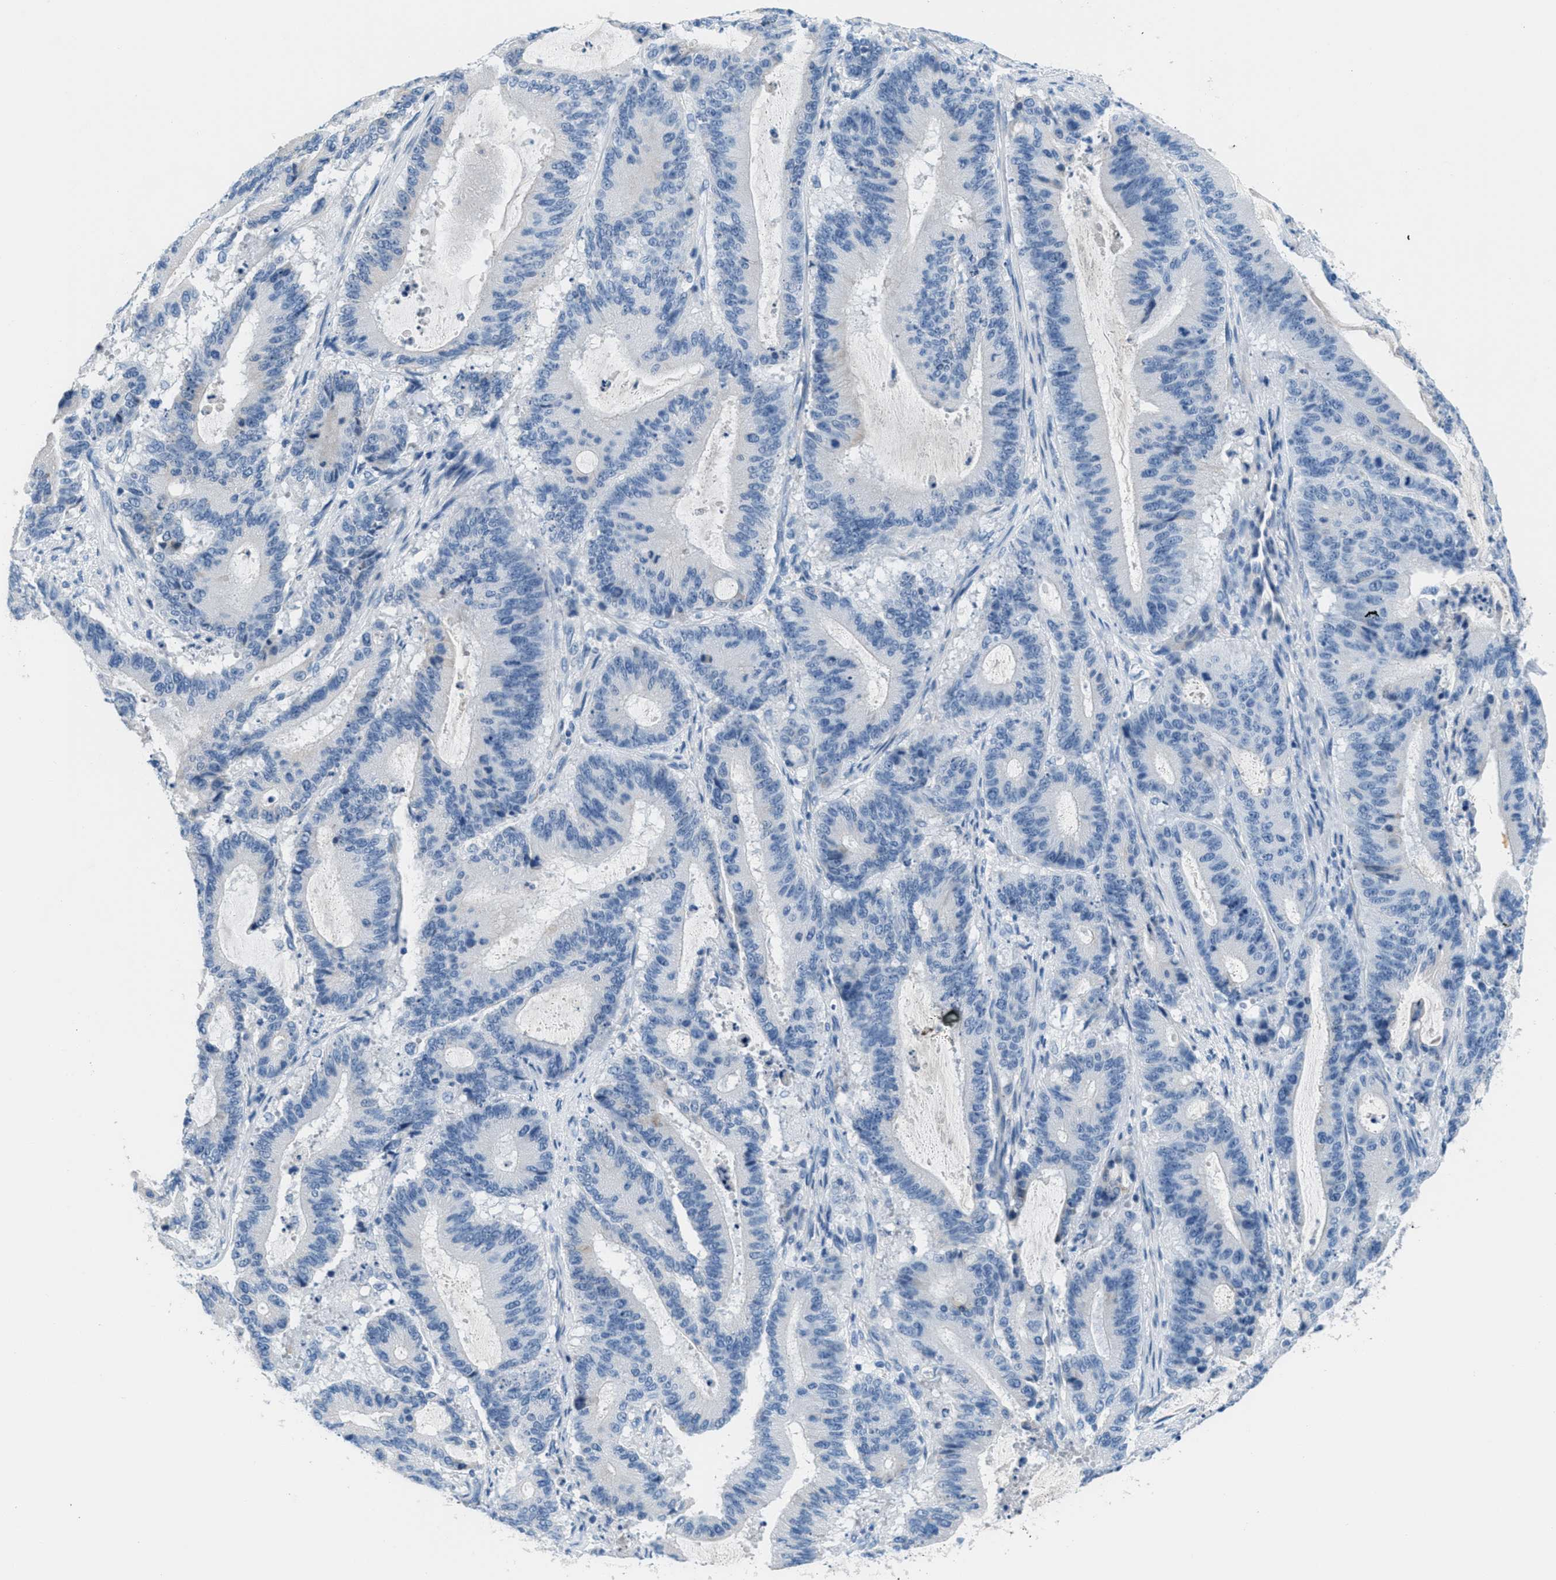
{"staining": {"intensity": "negative", "quantity": "none", "location": "none"}, "tissue": "liver cancer", "cell_type": "Tumor cells", "image_type": "cancer", "snomed": [{"axis": "morphology", "description": "Cholangiocarcinoma"}, {"axis": "topography", "description": "Liver"}], "caption": "This photomicrograph is of cholangiocarcinoma (liver) stained with immunohistochemistry to label a protein in brown with the nuclei are counter-stained blue. There is no positivity in tumor cells. (Brightfield microscopy of DAB (3,3'-diaminobenzidine) IHC at high magnification).", "gene": "MGARP", "patient": {"sex": "female", "age": 73}}